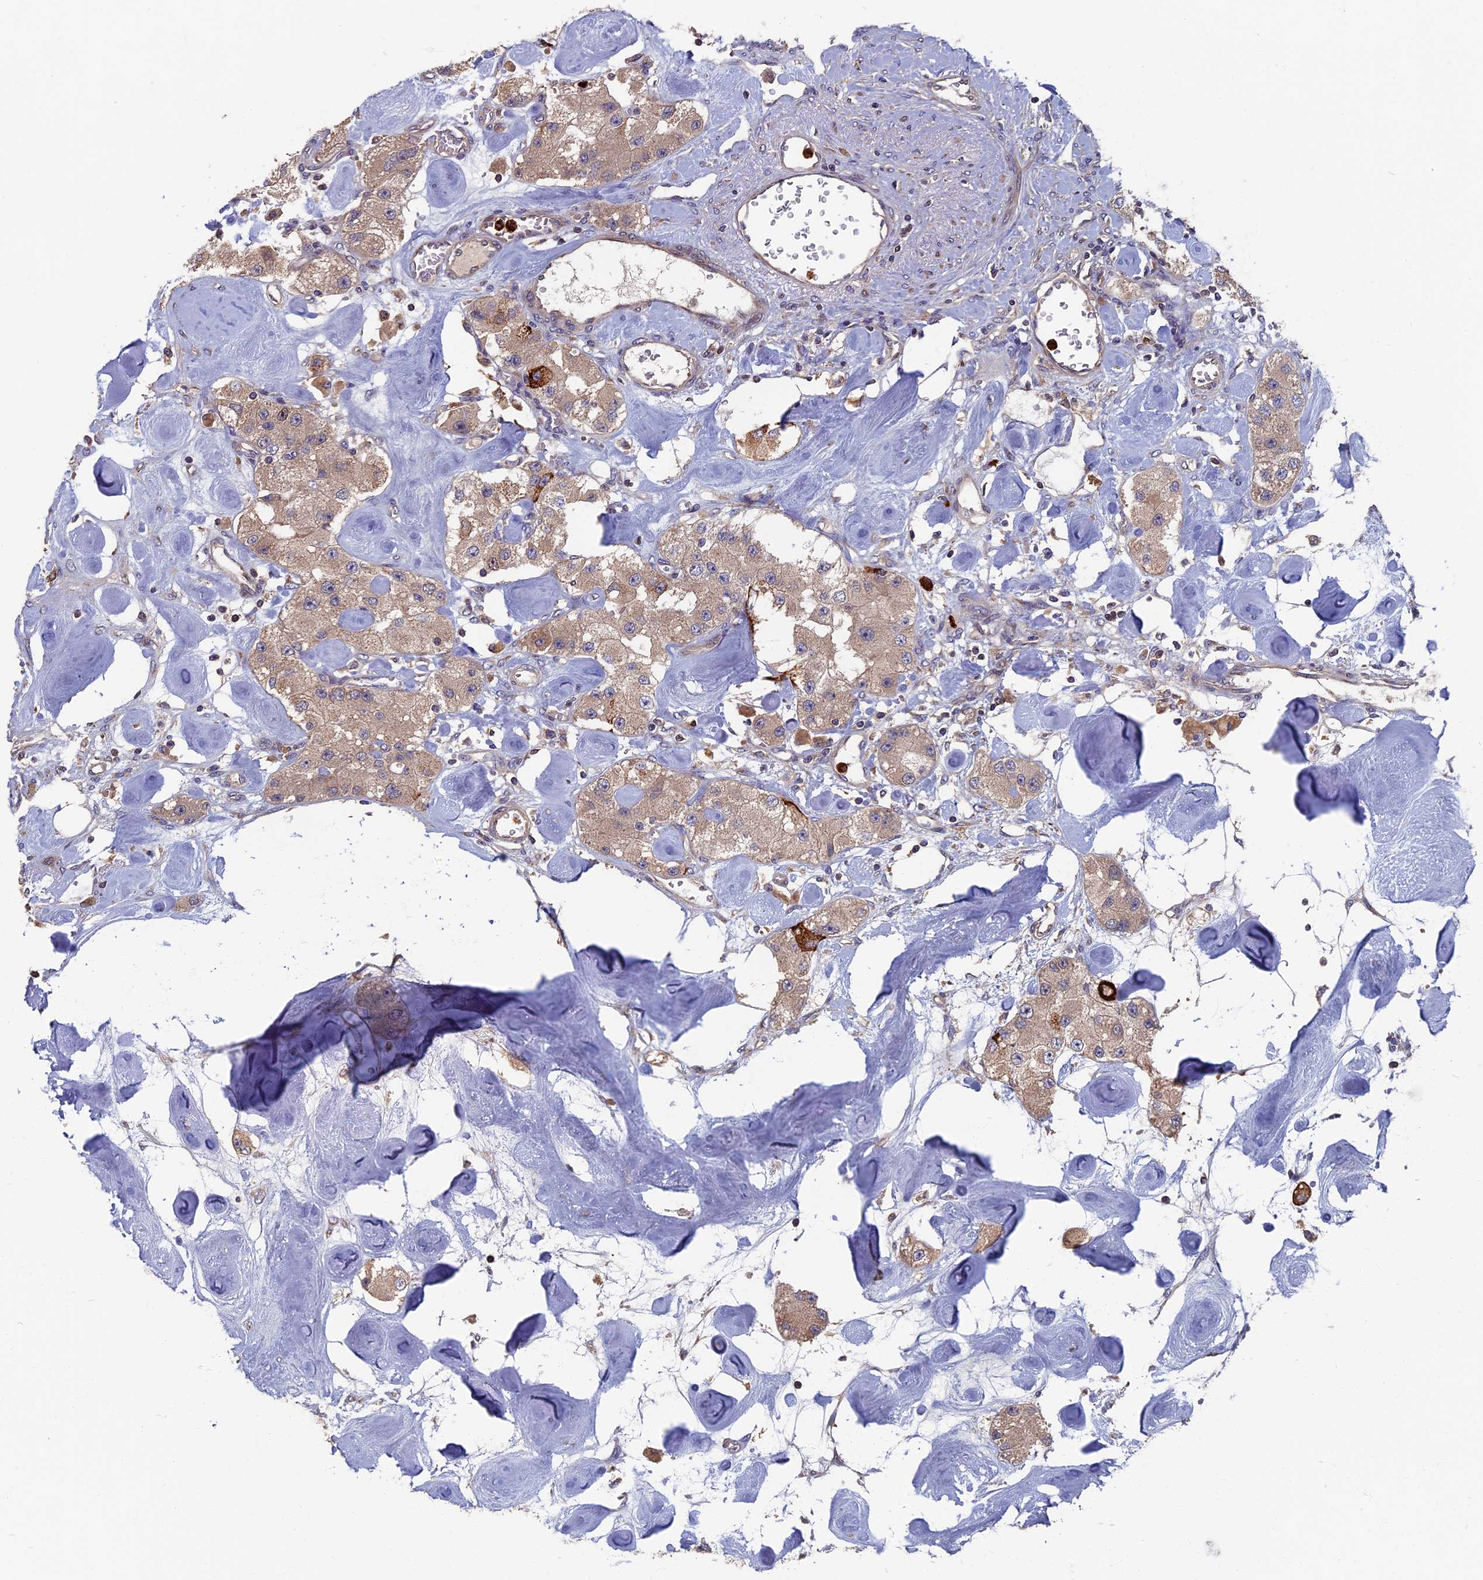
{"staining": {"intensity": "weak", "quantity": ">75%", "location": "cytoplasmic/membranous"}, "tissue": "carcinoid", "cell_type": "Tumor cells", "image_type": "cancer", "snomed": [{"axis": "morphology", "description": "Carcinoid, malignant, NOS"}, {"axis": "topography", "description": "Pancreas"}], "caption": "DAB (3,3'-diaminobenzidine) immunohistochemical staining of human carcinoid displays weak cytoplasmic/membranous protein expression in approximately >75% of tumor cells.", "gene": "TNK2", "patient": {"sex": "male", "age": 41}}